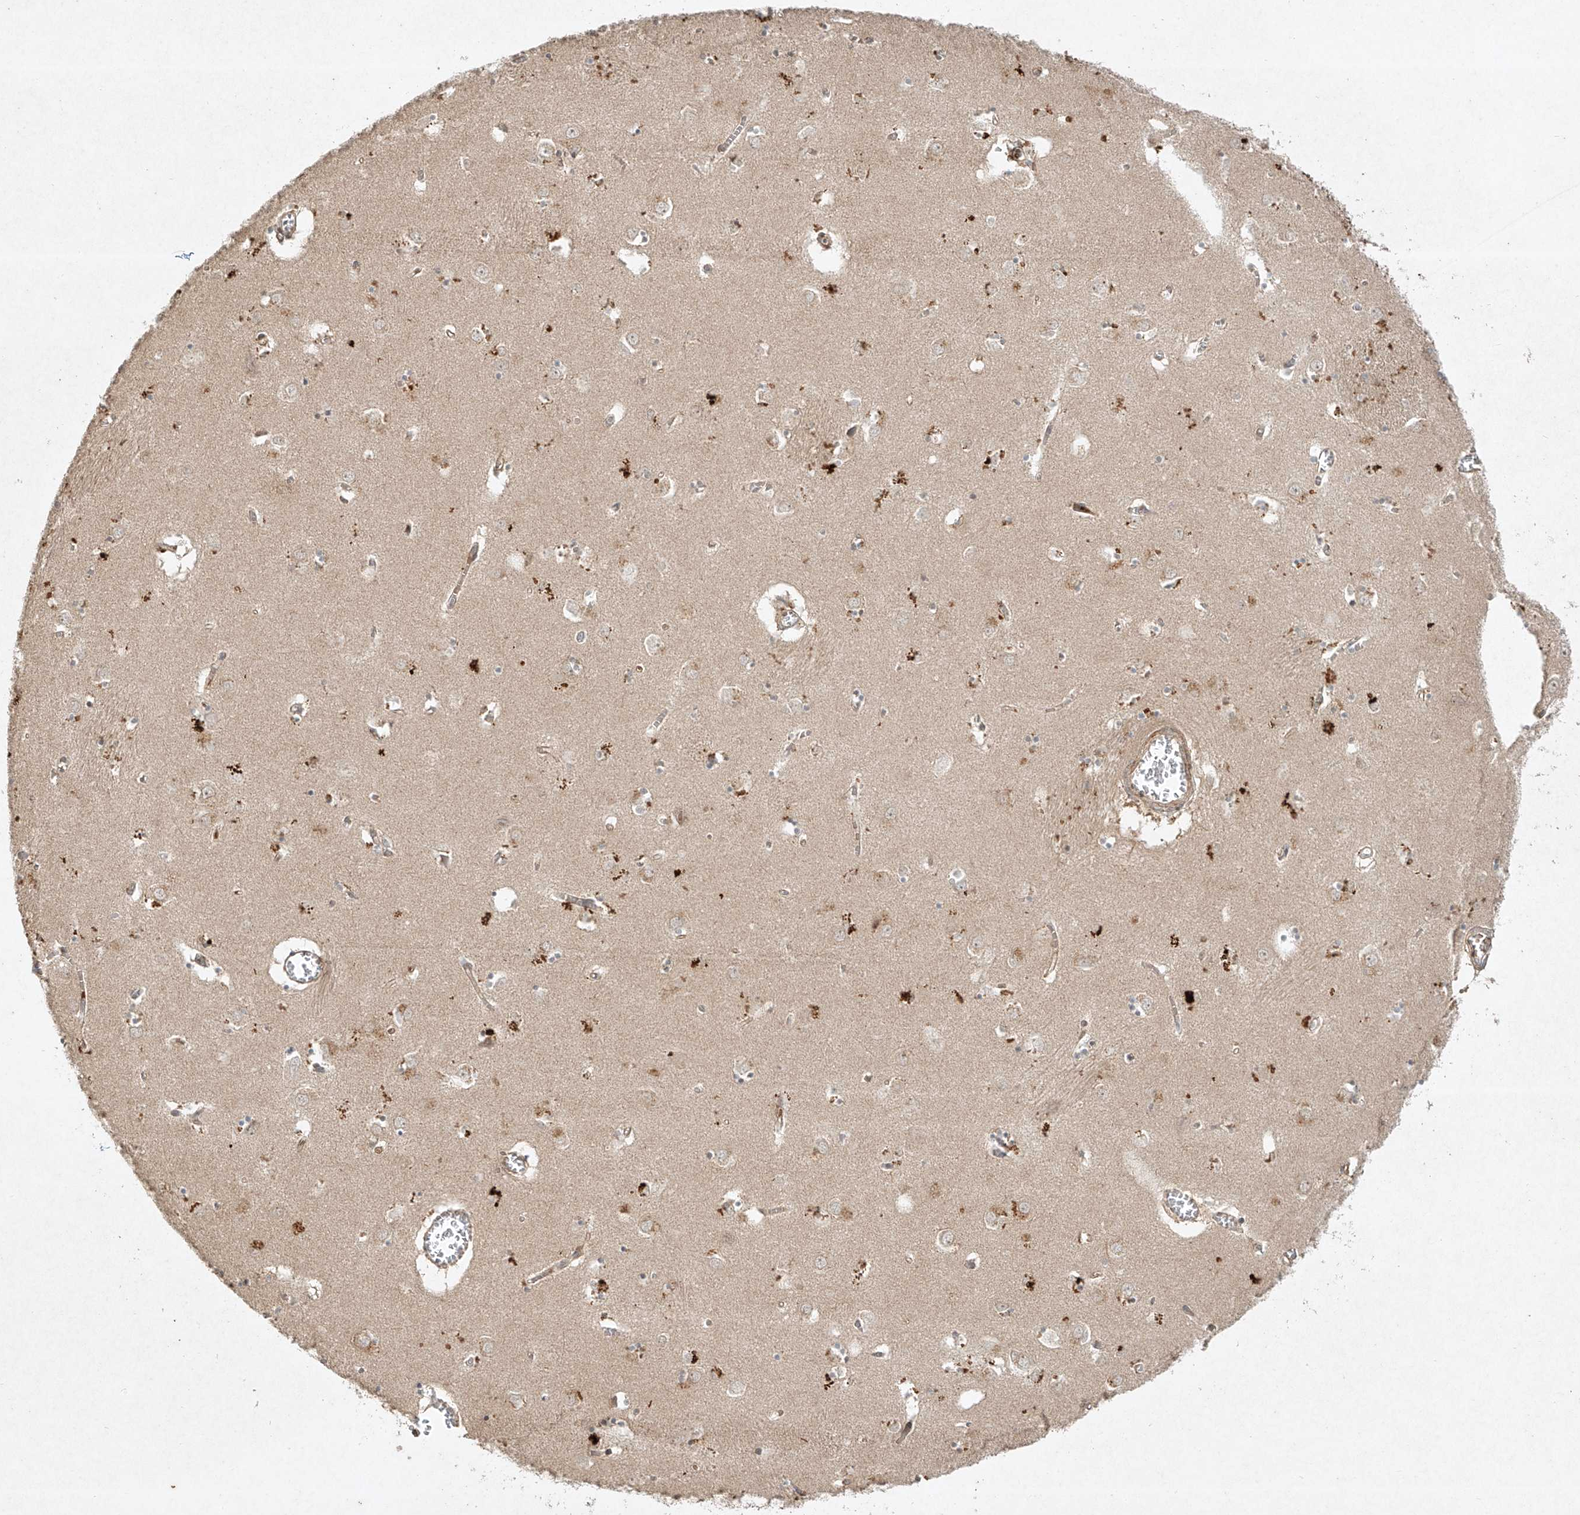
{"staining": {"intensity": "weak", "quantity": "<25%", "location": "cytoplasmic/membranous"}, "tissue": "caudate", "cell_type": "Glial cells", "image_type": "normal", "snomed": [{"axis": "morphology", "description": "Normal tissue, NOS"}, {"axis": "topography", "description": "Lateral ventricle wall"}], "caption": "Caudate was stained to show a protein in brown. There is no significant positivity in glial cells. (Immunohistochemistry, brightfield microscopy, high magnification).", "gene": "CYYR1", "patient": {"sex": "male", "age": 70}}